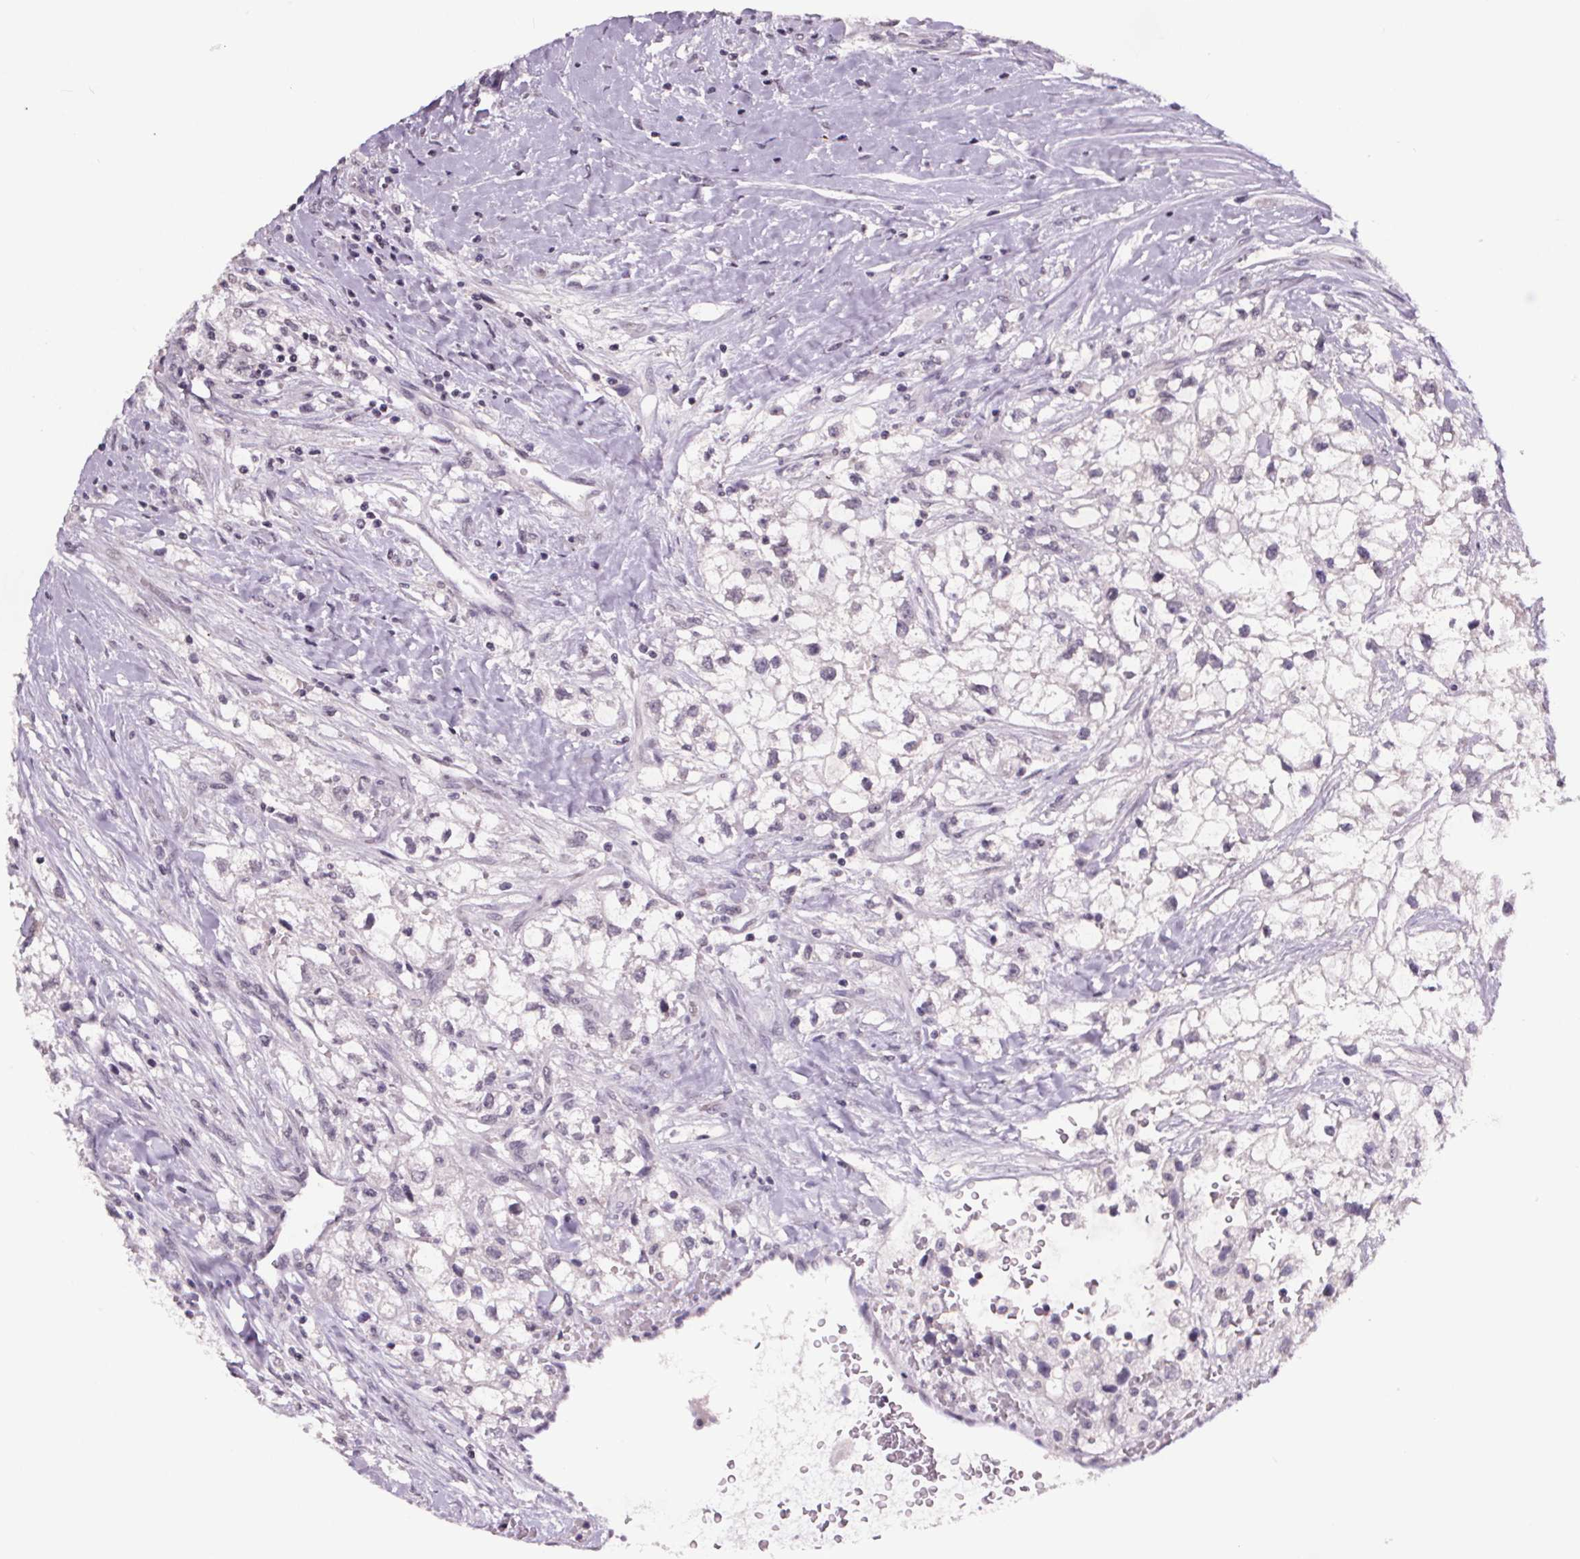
{"staining": {"intensity": "negative", "quantity": "none", "location": "none"}, "tissue": "renal cancer", "cell_type": "Tumor cells", "image_type": "cancer", "snomed": [{"axis": "morphology", "description": "Adenocarcinoma, NOS"}, {"axis": "topography", "description": "Kidney"}], "caption": "The image exhibits no significant positivity in tumor cells of adenocarcinoma (renal). Brightfield microscopy of IHC stained with DAB (3,3'-diaminobenzidine) (brown) and hematoxylin (blue), captured at high magnification.", "gene": "NKX6-1", "patient": {"sex": "male", "age": 59}}